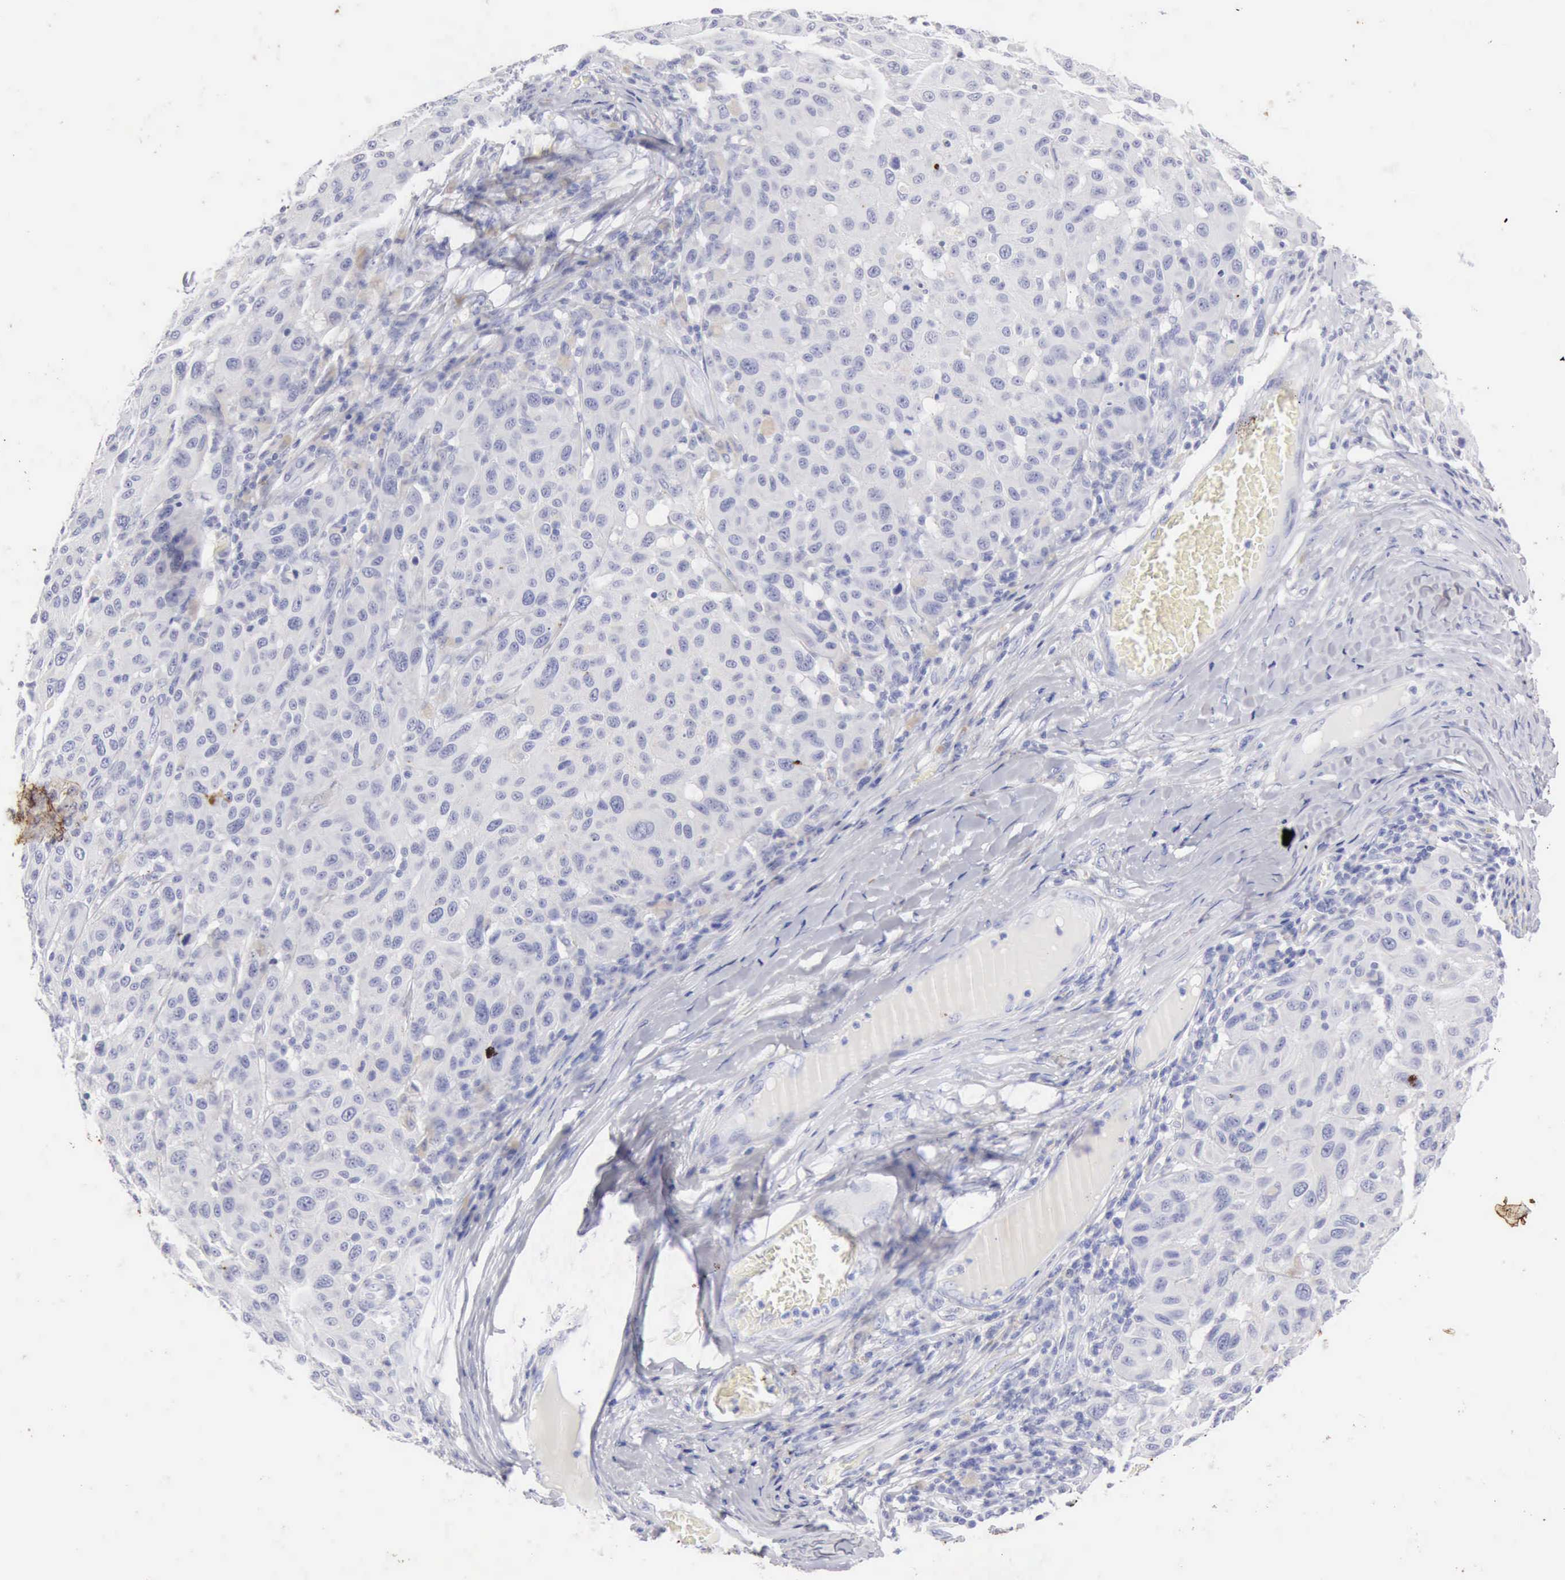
{"staining": {"intensity": "negative", "quantity": "none", "location": "none"}, "tissue": "melanoma", "cell_type": "Tumor cells", "image_type": "cancer", "snomed": [{"axis": "morphology", "description": "Malignant melanoma, NOS"}, {"axis": "topography", "description": "Skin"}], "caption": "A photomicrograph of melanoma stained for a protein displays no brown staining in tumor cells.", "gene": "KRT10", "patient": {"sex": "female", "age": 77}}